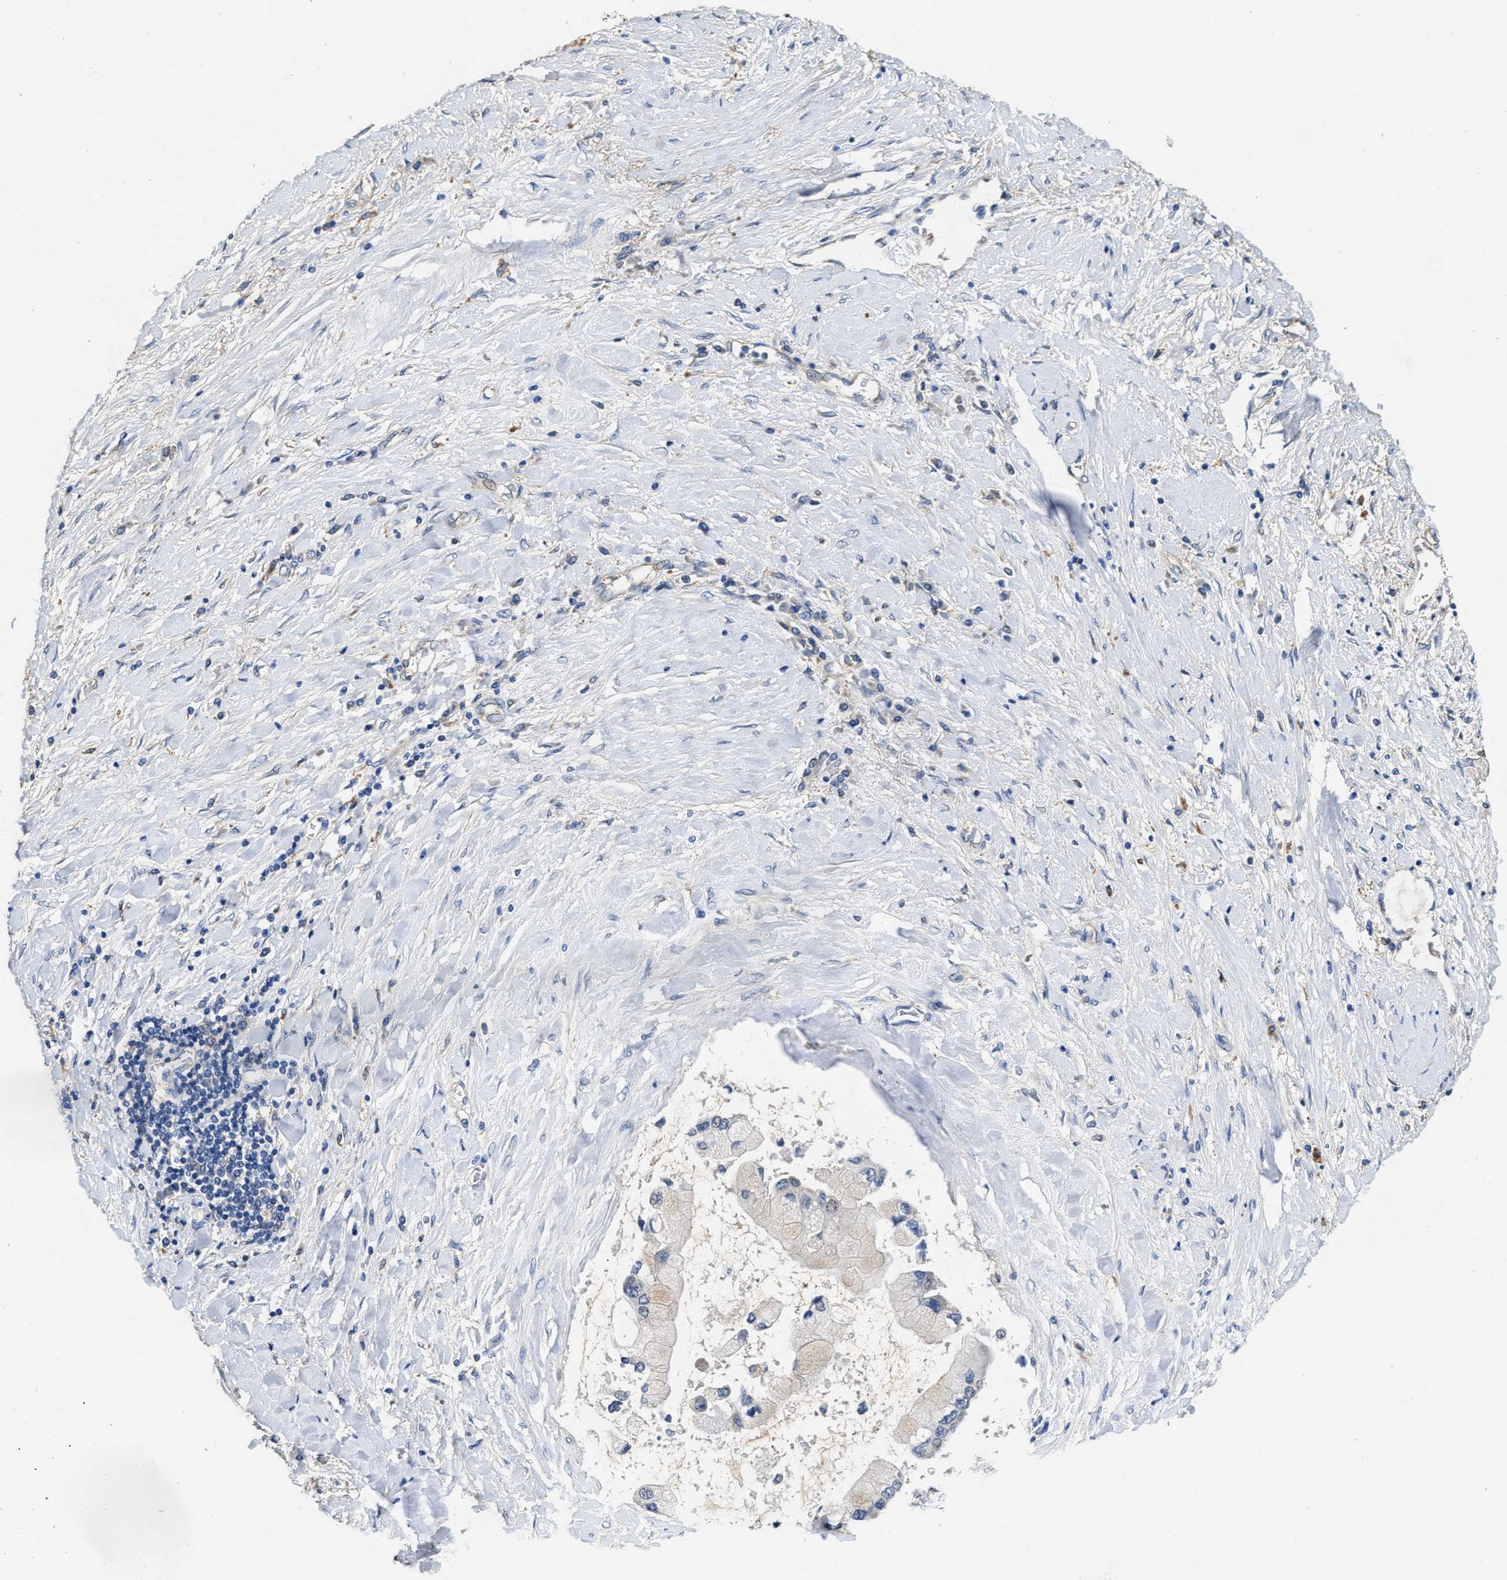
{"staining": {"intensity": "negative", "quantity": "none", "location": "none"}, "tissue": "liver cancer", "cell_type": "Tumor cells", "image_type": "cancer", "snomed": [{"axis": "morphology", "description": "Cholangiocarcinoma"}, {"axis": "topography", "description": "Liver"}], "caption": "DAB (3,3'-diaminobenzidine) immunohistochemical staining of human cholangiocarcinoma (liver) displays no significant staining in tumor cells.", "gene": "PEG10", "patient": {"sex": "male", "age": 50}}